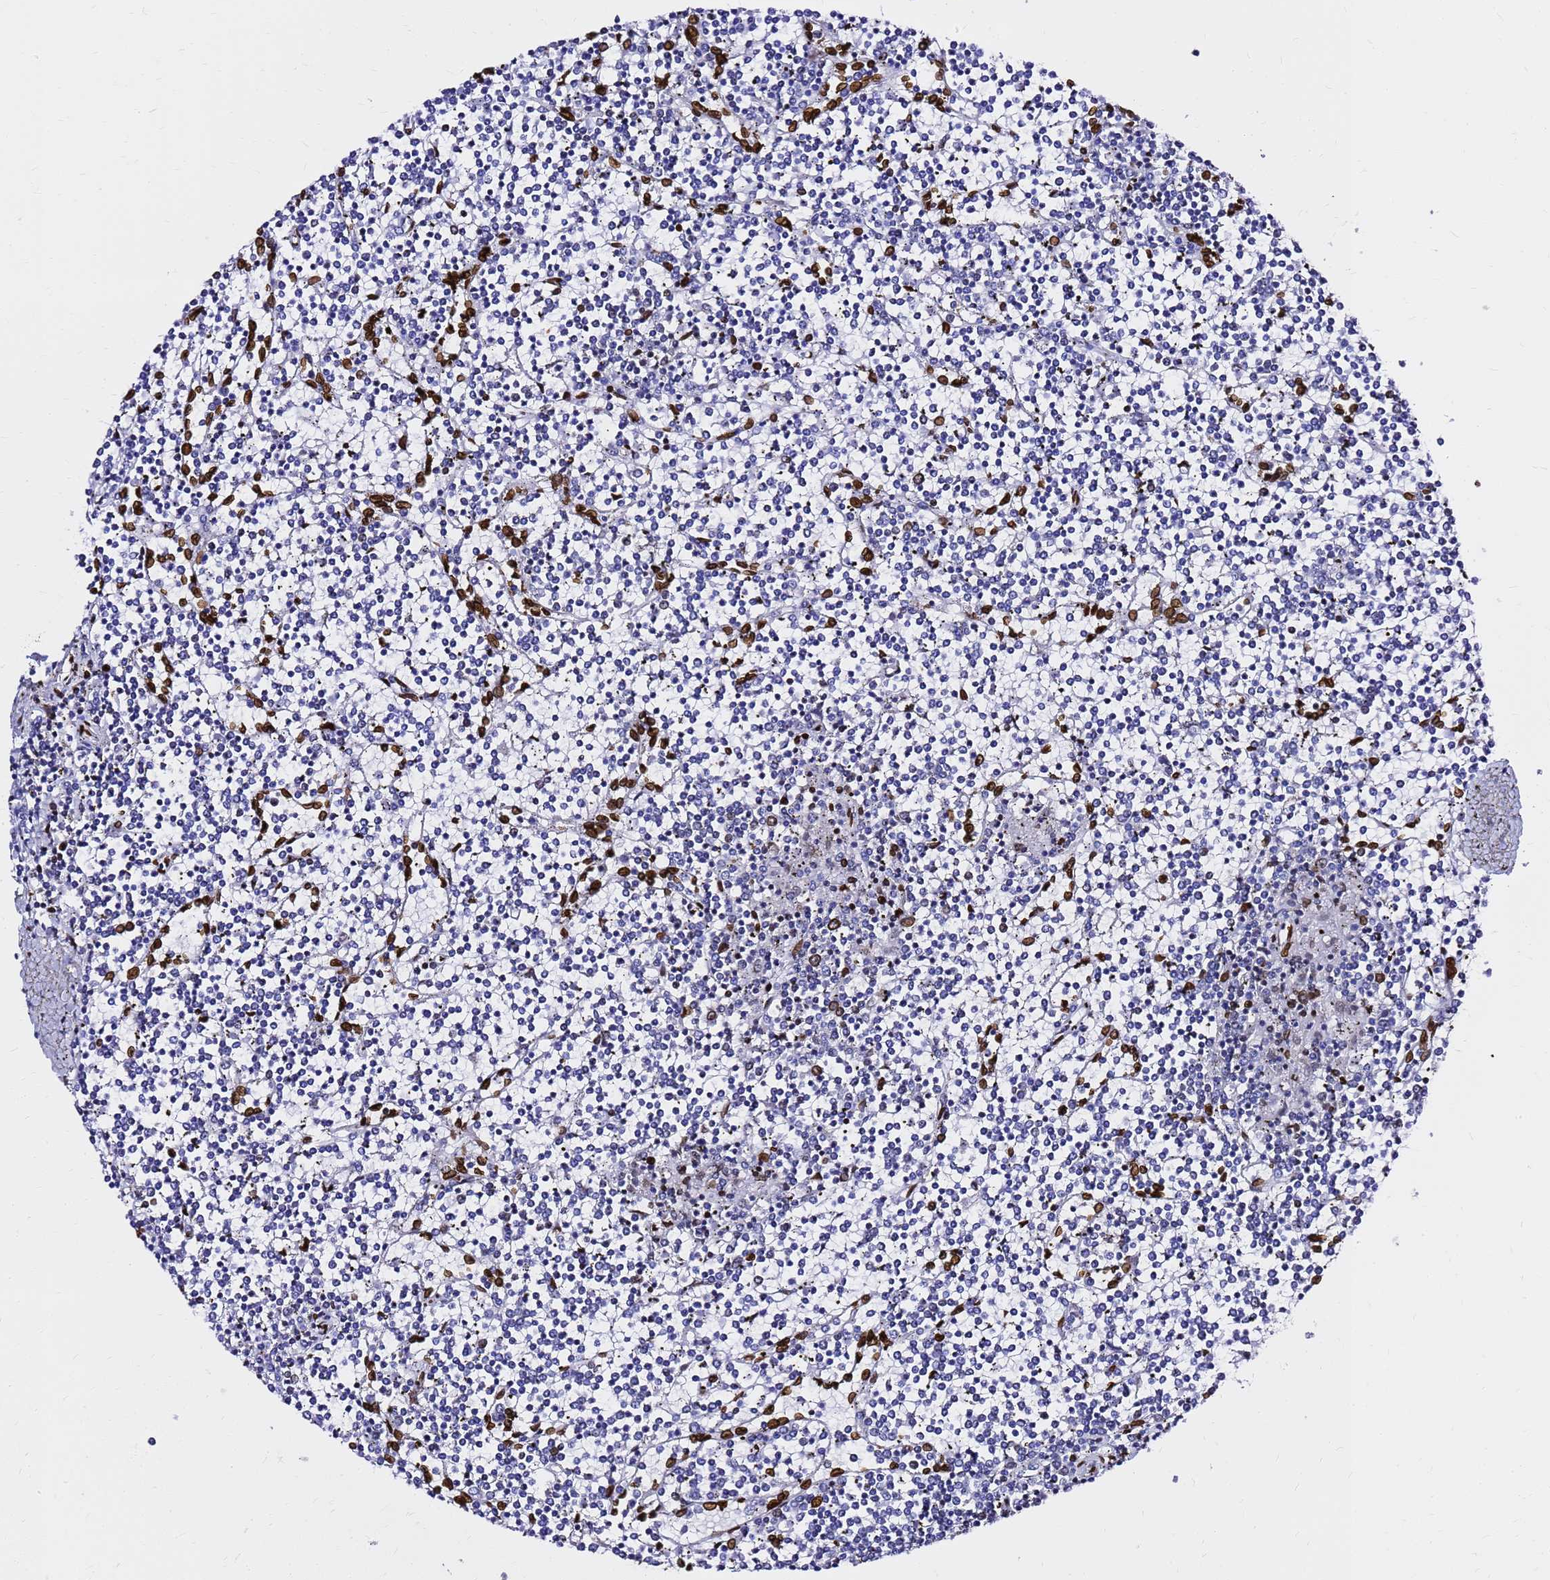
{"staining": {"intensity": "negative", "quantity": "none", "location": "none"}, "tissue": "lymphoma", "cell_type": "Tumor cells", "image_type": "cancer", "snomed": [{"axis": "morphology", "description": "Malignant lymphoma, non-Hodgkin's type, Low grade"}, {"axis": "topography", "description": "Spleen"}], "caption": "High magnification brightfield microscopy of low-grade malignant lymphoma, non-Hodgkin's type stained with DAB (brown) and counterstained with hematoxylin (blue): tumor cells show no significant expression.", "gene": "C6orf141", "patient": {"sex": "female", "age": 19}}